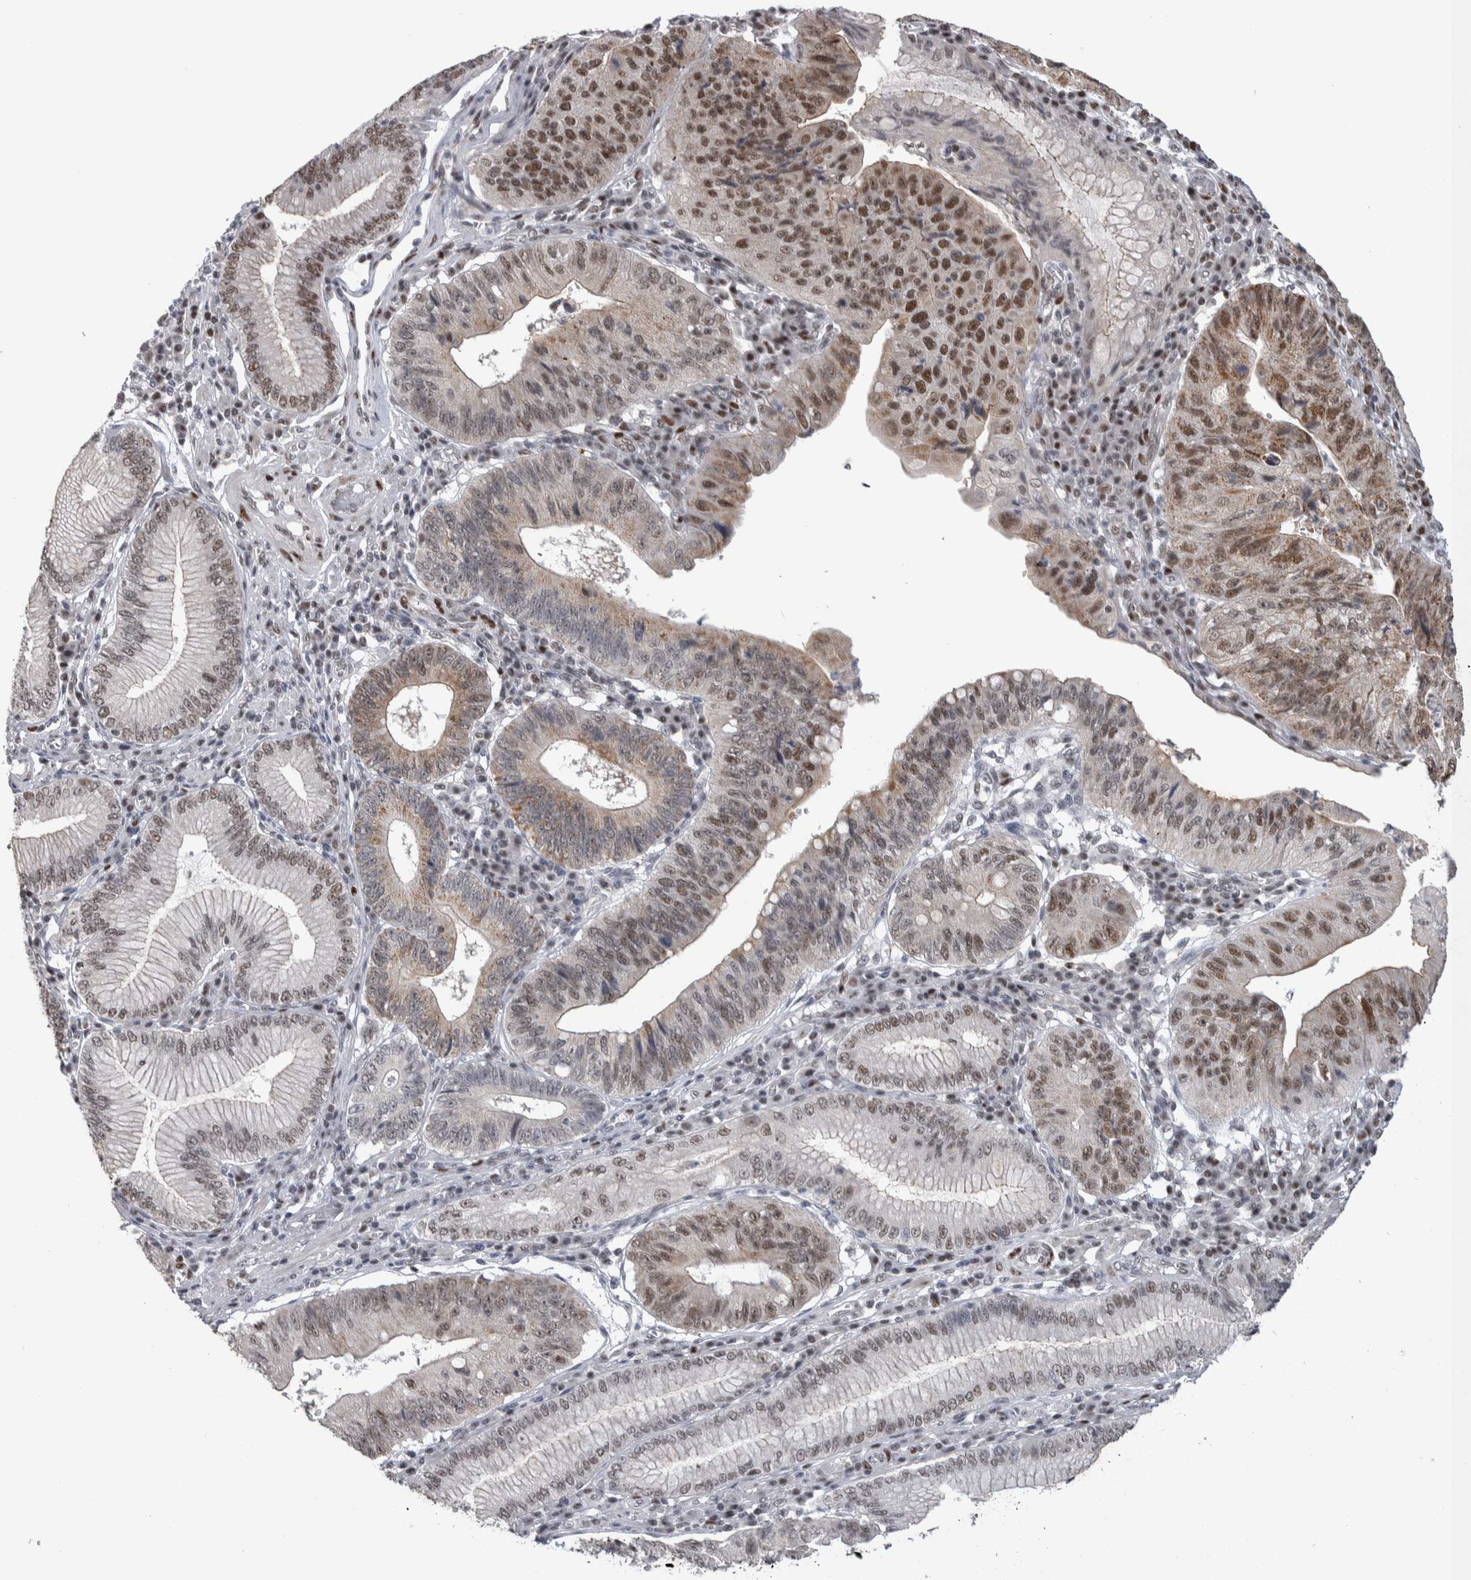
{"staining": {"intensity": "moderate", "quantity": "25%-75%", "location": "cytoplasmic/membranous,nuclear"}, "tissue": "stomach cancer", "cell_type": "Tumor cells", "image_type": "cancer", "snomed": [{"axis": "morphology", "description": "Adenocarcinoma, NOS"}, {"axis": "topography", "description": "Stomach"}], "caption": "Immunohistochemistry (IHC) of human adenocarcinoma (stomach) displays medium levels of moderate cytoplasmic/membranous and nuclear staining in approximately 25%-75% of tumor cells.", "gene": "HEXIM2", "patient": {"sex": "male", "age": 59}}